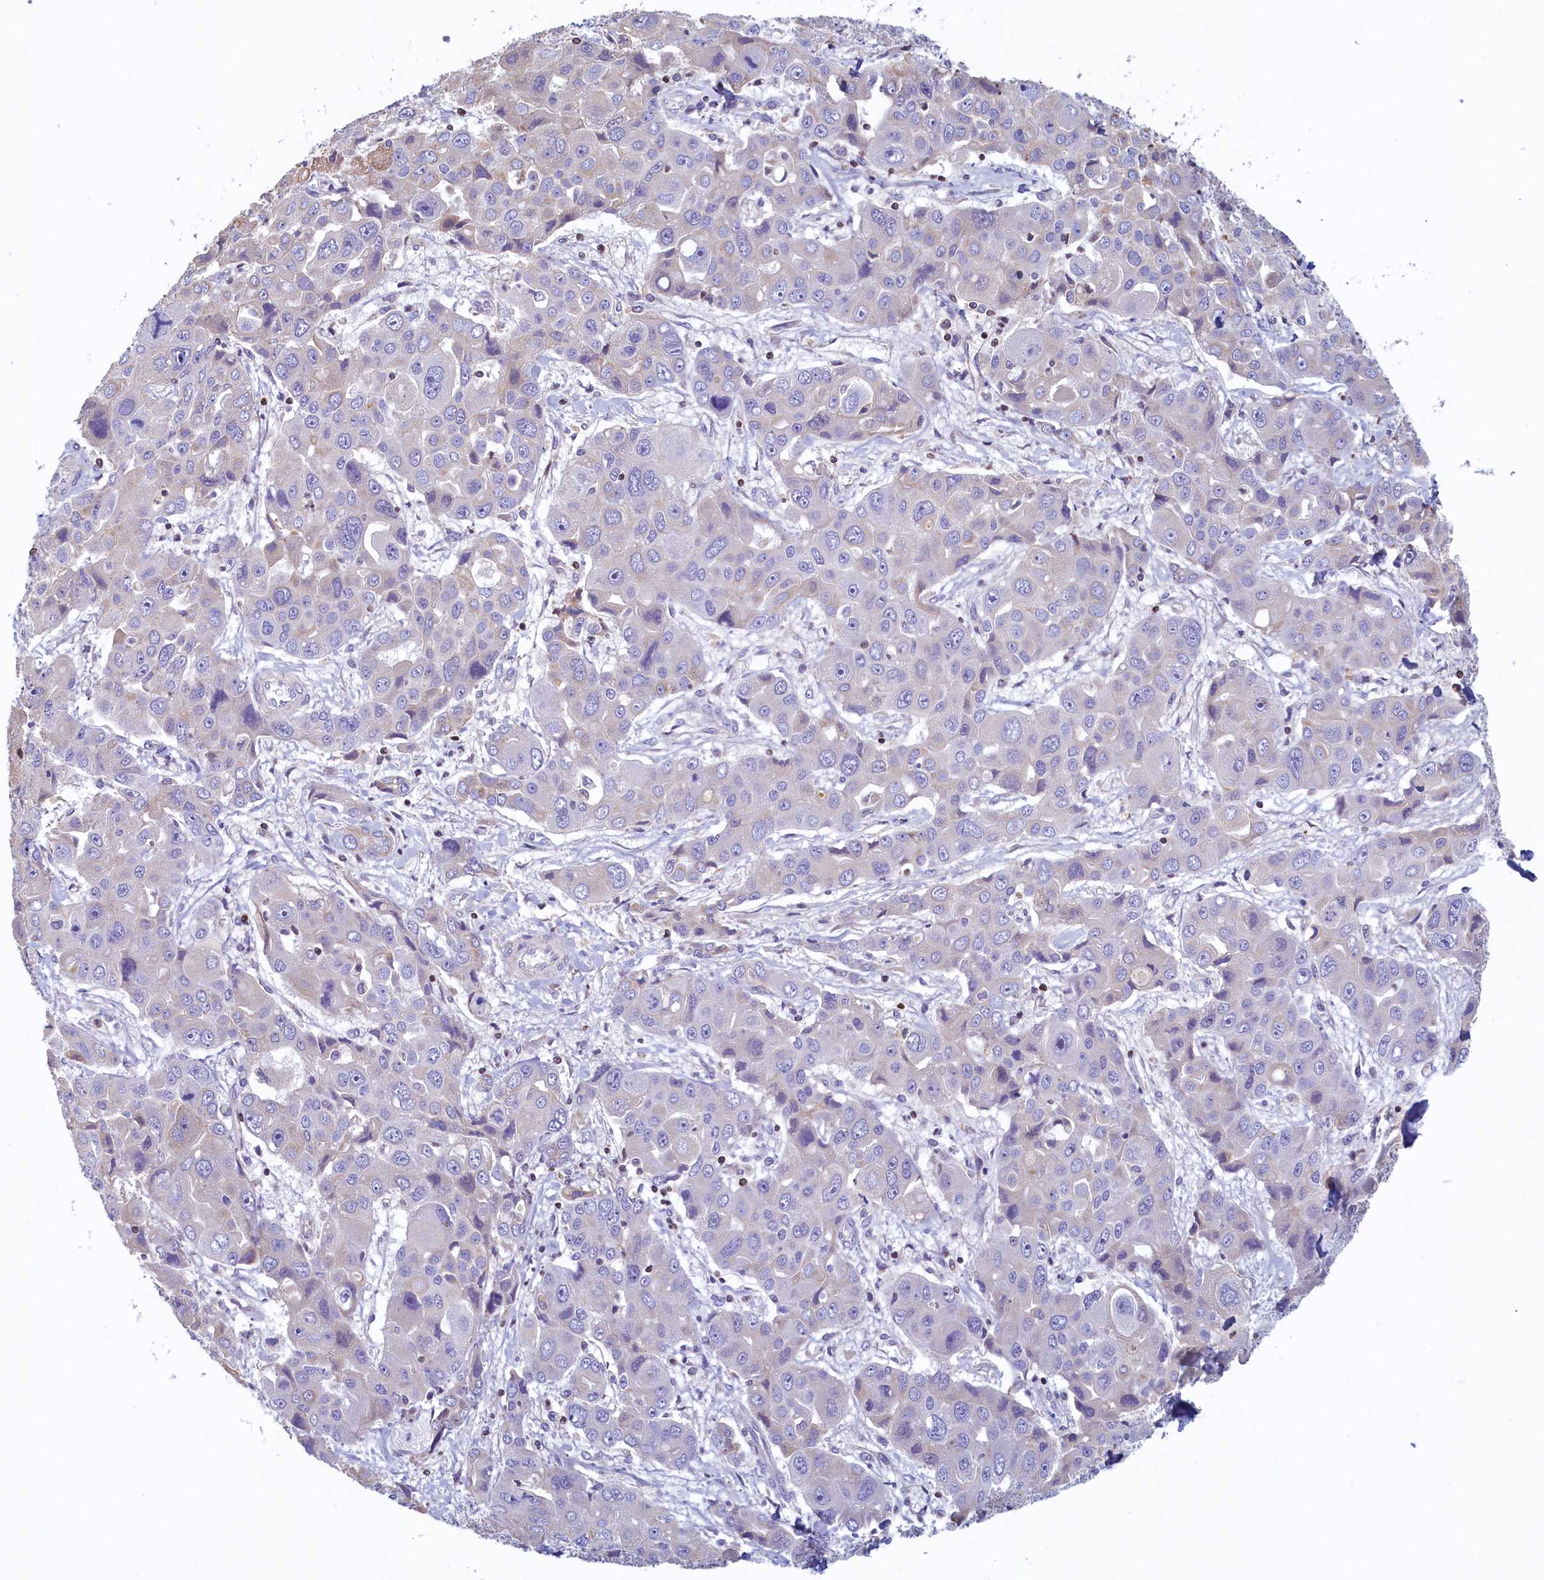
{"staining": {"intensity": "negative", "quantity": "none", "location": "none"}, "tissue": "liver cancer", "cell_type": "Tumor cells", "image_type": "cancer", "snomed": [{"axis": "morphology", "description": "Cholangiocarcinoma"}, {"axis": "topography", "description": "Liver"}], "caption": "Human liver cancer stained for a protein using immunohistochemistry shows no positivity in tumor cells.", "gene": "TRAF3IP3", "patient": {"sex": "male", "age": 67}}